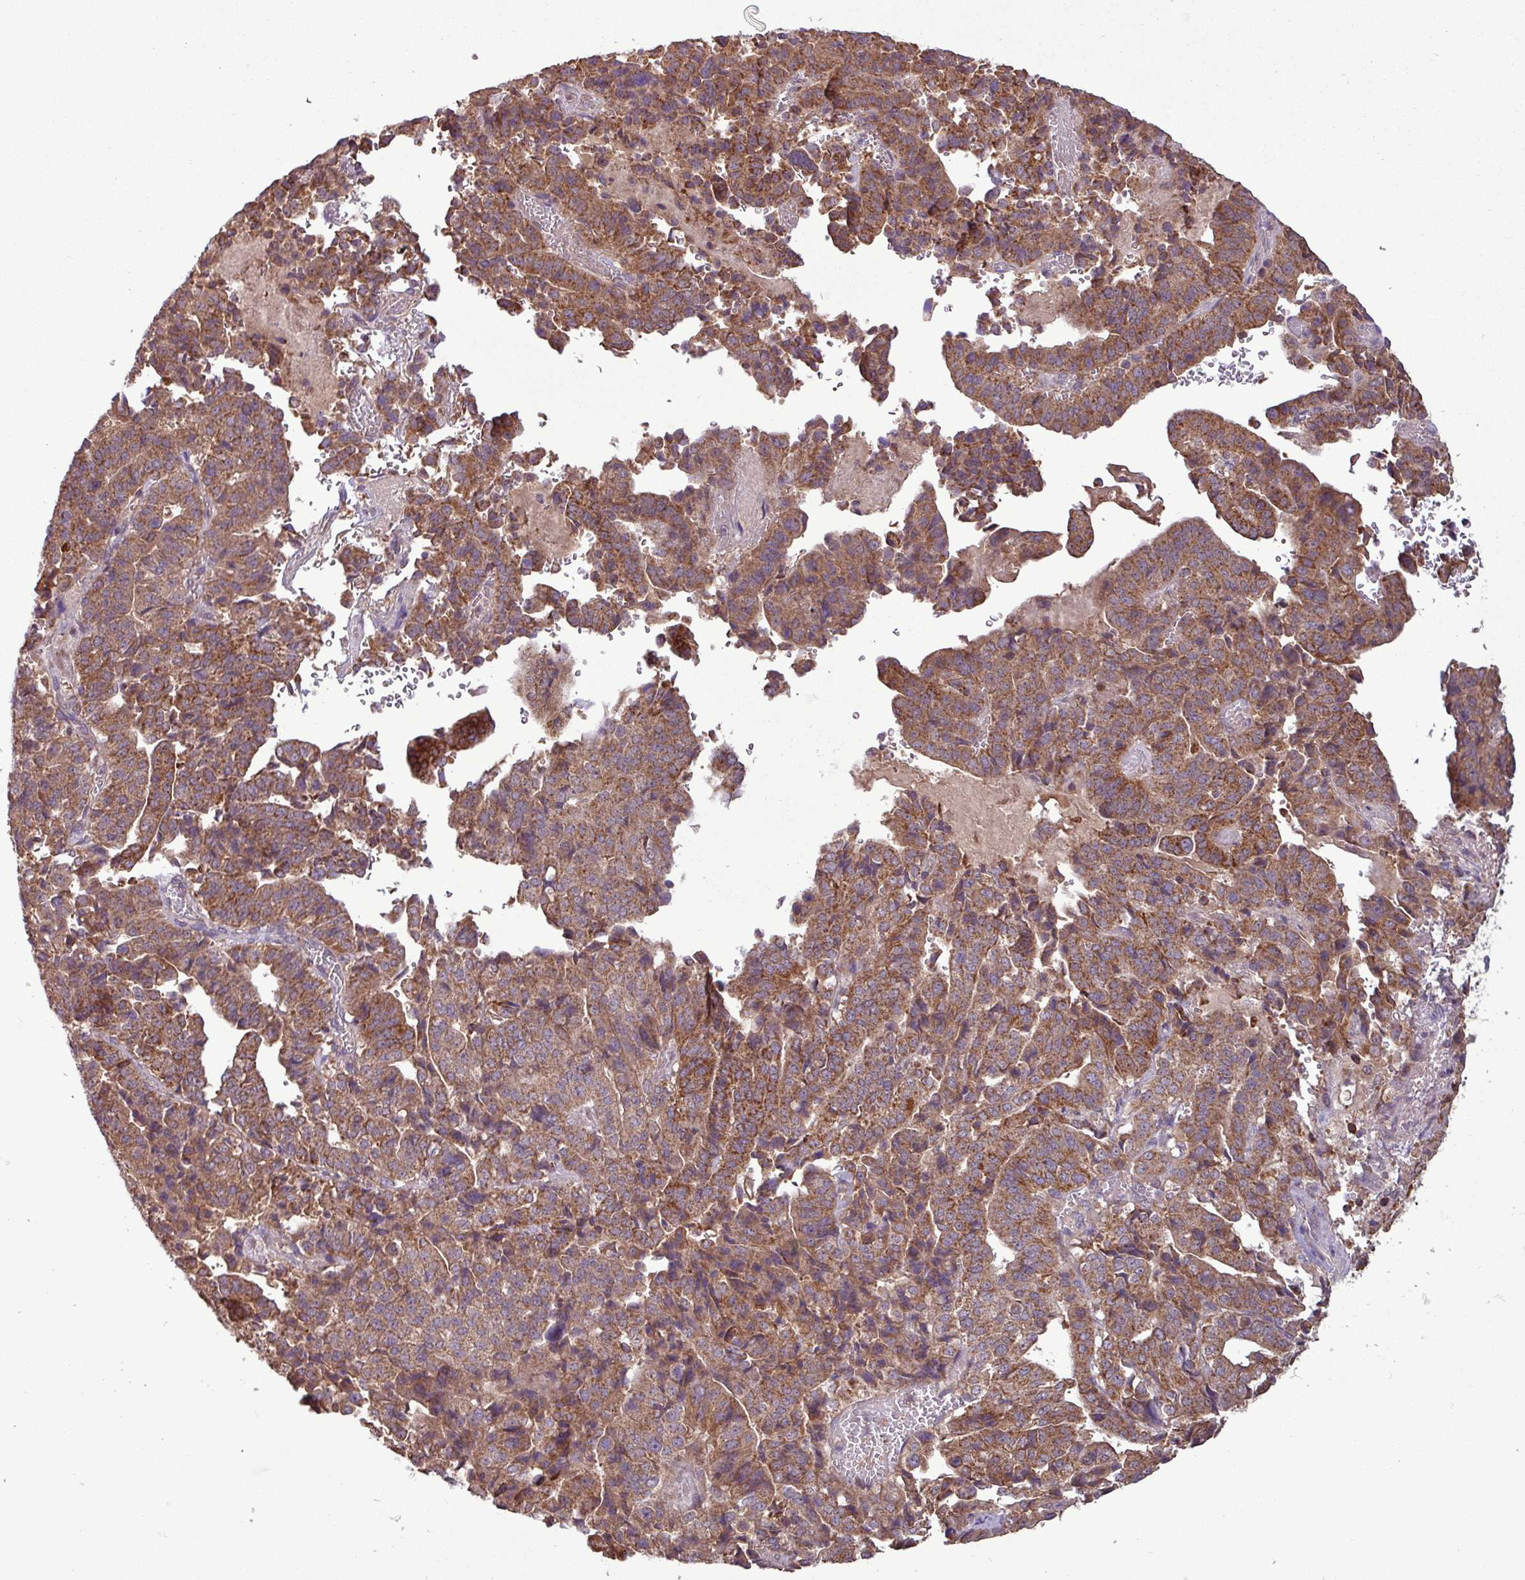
{"staining": {"intensity": "moderate", "quantity": ">75%", "location": "cytoplasmic/membranous"}, "tissue": "stomach cancer", "cell_type": "Tumor cells", "image_type": "cancer", "snomed": [{"axis": "morphology", "description": "Adenocarcinoma, NOS"}, {"axis": "topography", "description": "Stomach"}], "caption": "This image reveals IHC staining of adenocarcinoma (stomach), with medium moderate cytoplasmic/membranous expression in about >75% of tumor cells.", "gene": "MCTP2", "patient": {"sex": "male", "age": 48}}